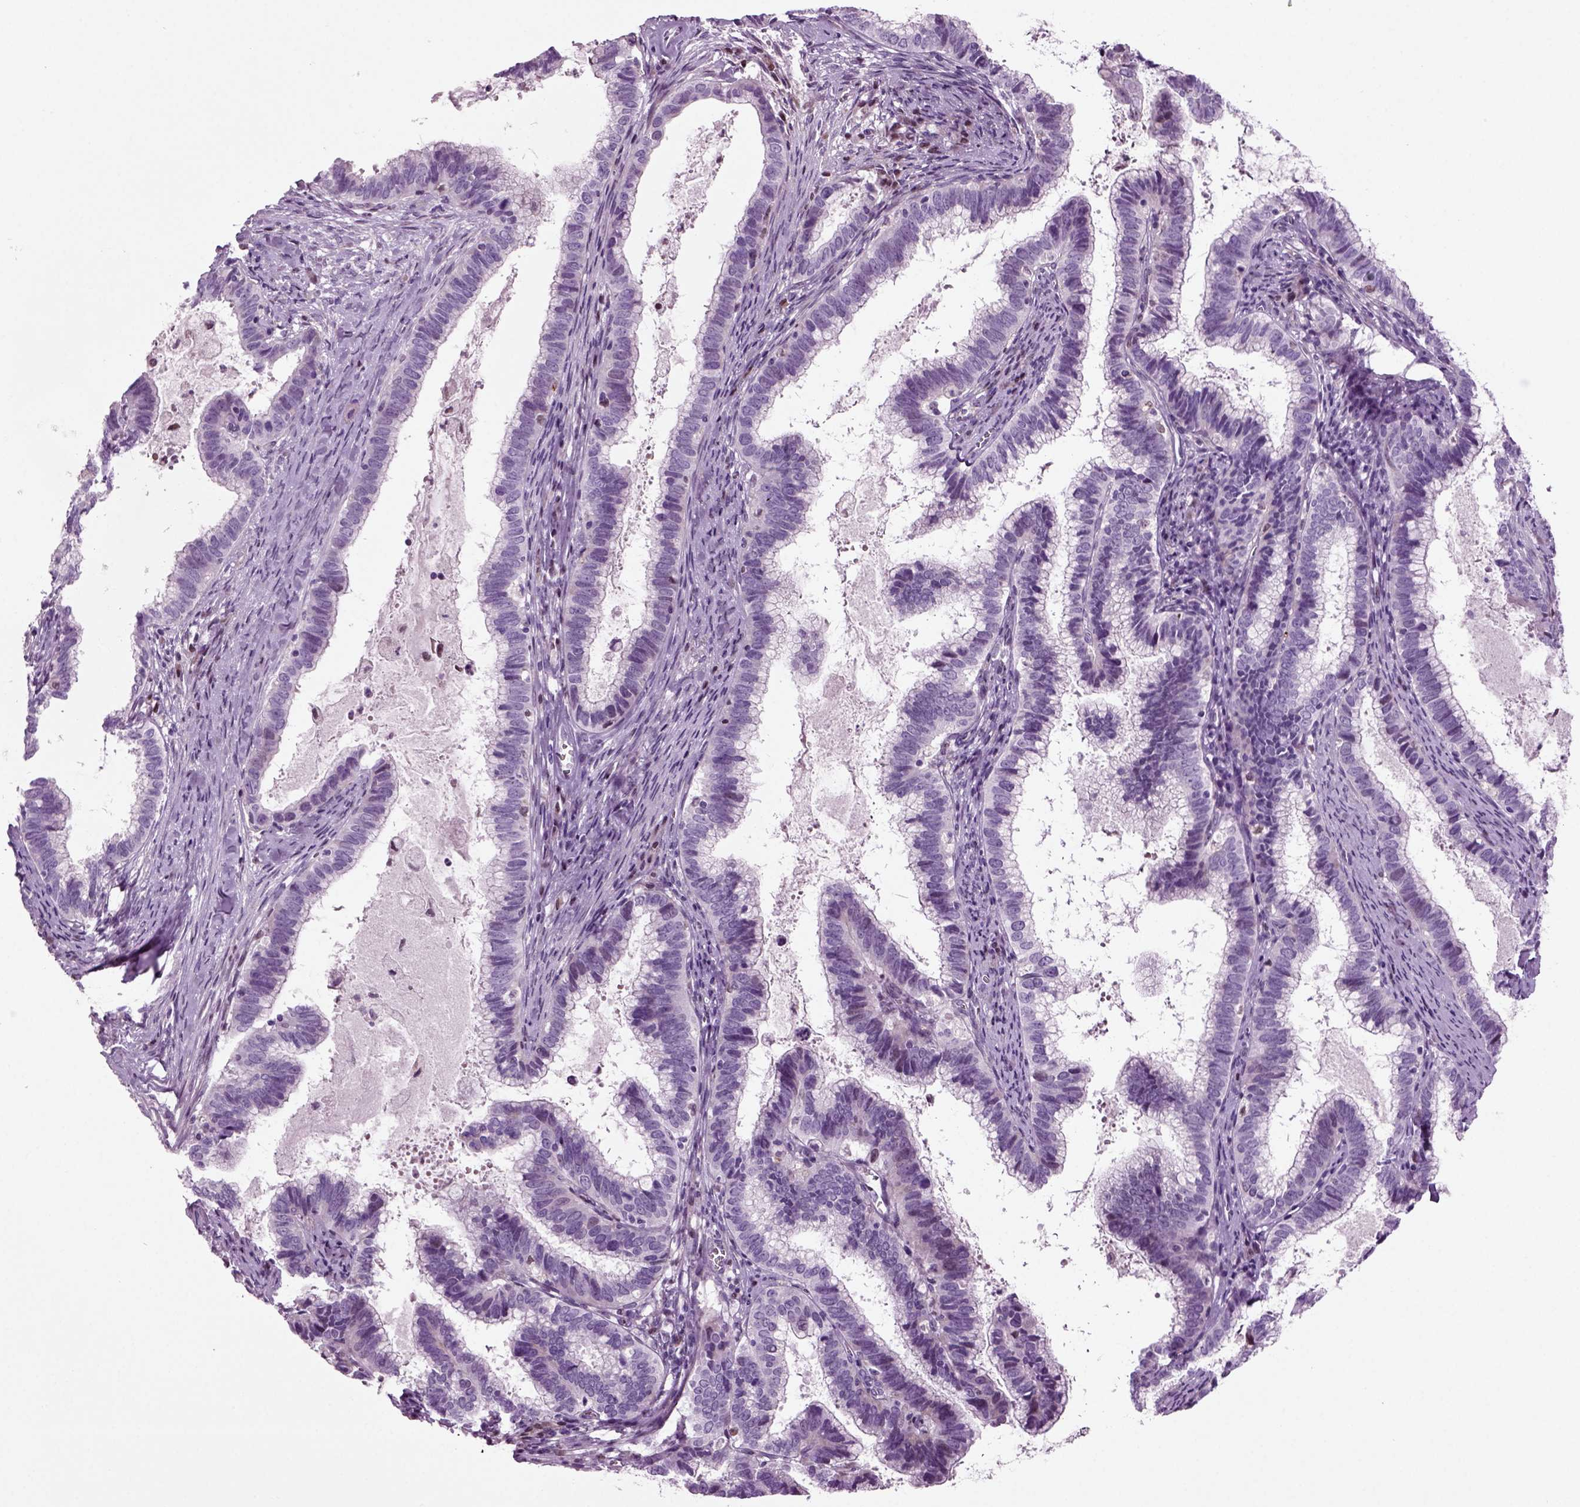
{"staining": {"intensity": "negative", "quantity": "none", "location": "none"}, "tissue": "cervical cancer", "cell_type": "Tumor cells", "image_type": "cancer", "snomed": [{"axis": "morphology", "description": "Adenocarcinoma, NOS"}, {"axis": "topography", "description": "Cervix"}], "caption": "Tumor cells are negative for protein expression in human cervical adenocarcinoma. (IHC, brightfield microscopy, high magnification).", "gene": "ARID3A", "patient": {"sex": "female", "age": 61}}